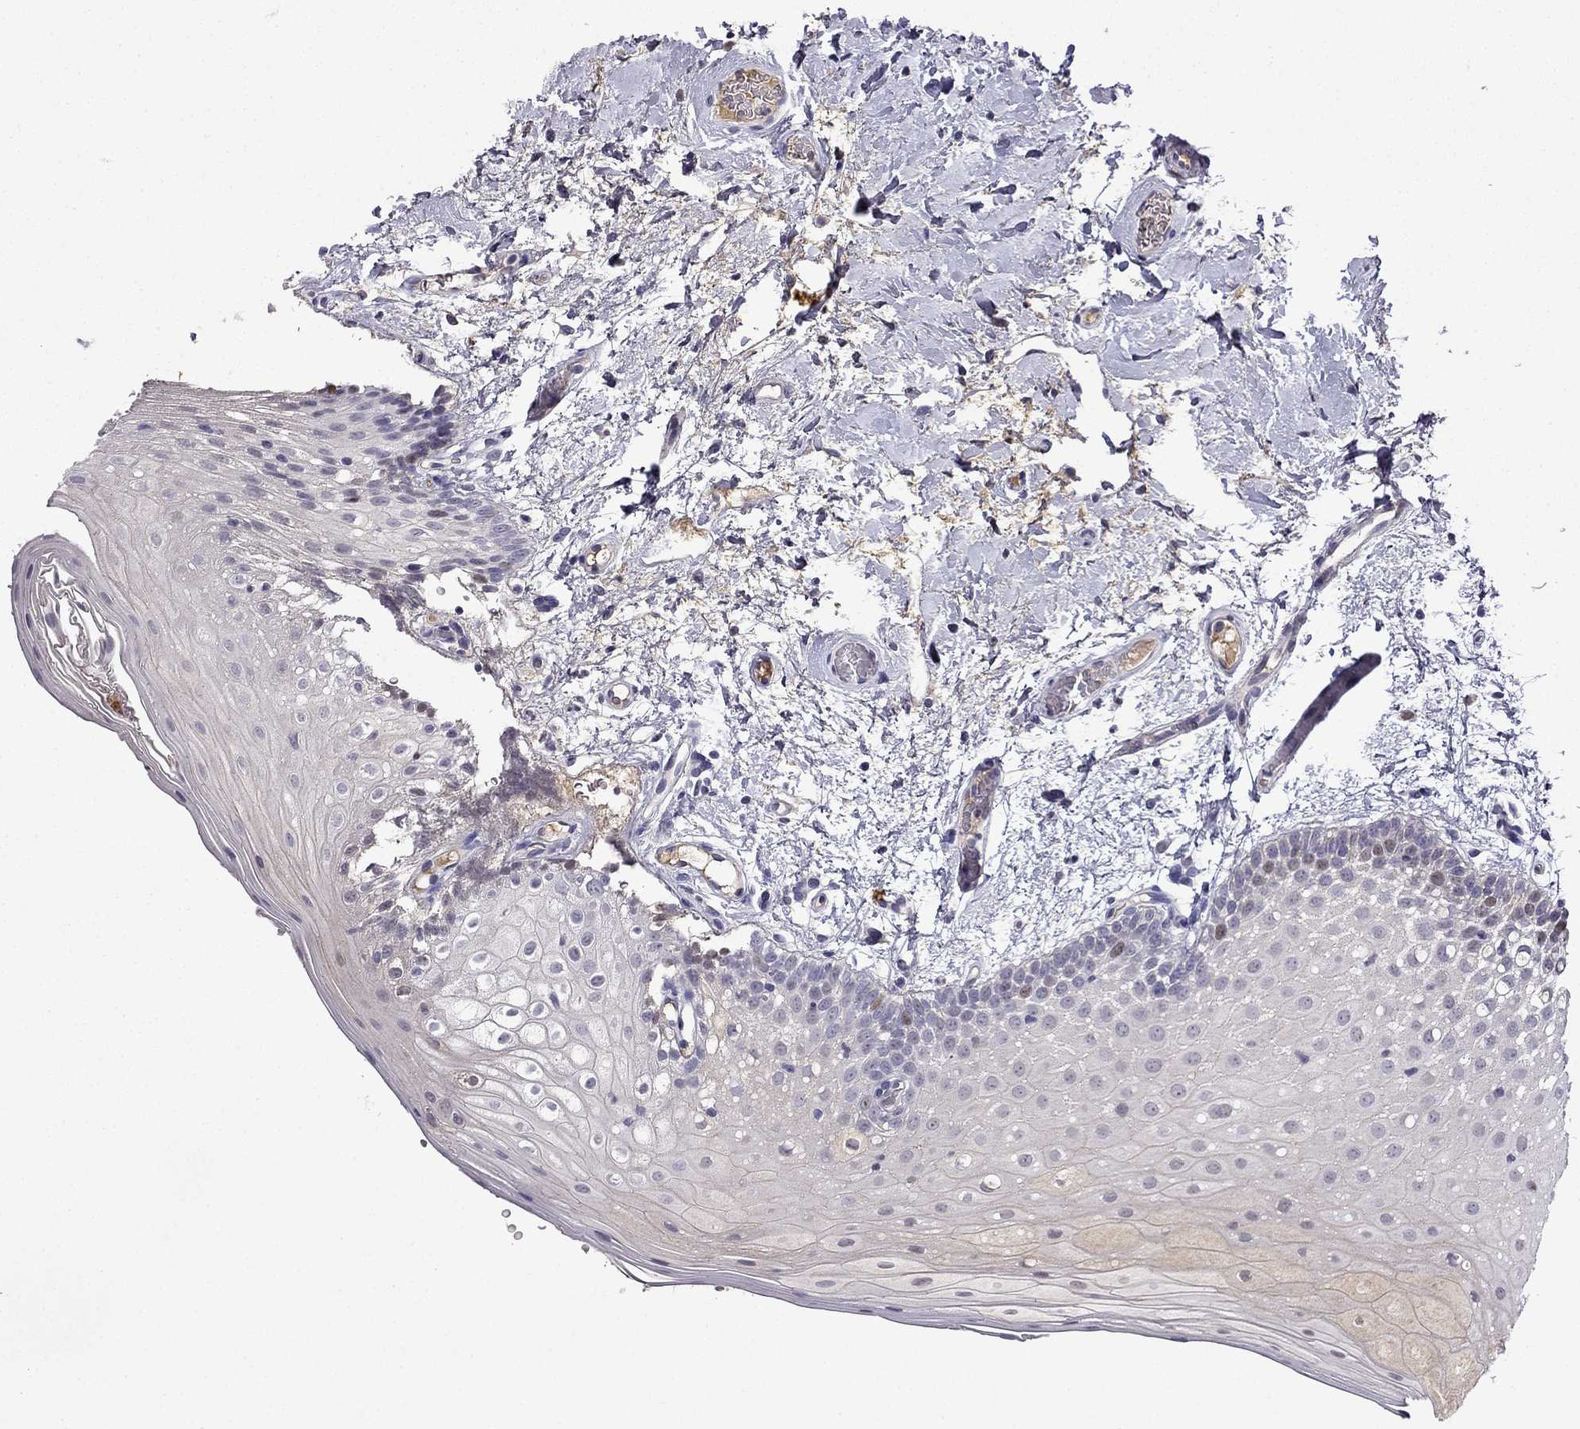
{"staining": {"intensity": "moderate", "quantity": "<25%", "location": "nuclear"}, "tissue": "oral mucosa", "cell_type": "Squamous epithelial cells", "image_type": "normal", "snomed": [{"axis": "morphology", "description": "Normal tissue, NOS"}, {"axis": "morphology", "description": "Squamous cell carcinoma, NOS"}, {"axis": "topography", "description": "Oral tissue"}, {"axis": "topography", "description": "Head-Neck"}], "caption": "About <25% of squamous epithelial cells in benign oral mucosa exhibit moderate nuclear protein staining as visualized by brown immunohistochemical staining.", "gene": "UHRF1", "patient": {"sex": "male", "age": 69}}